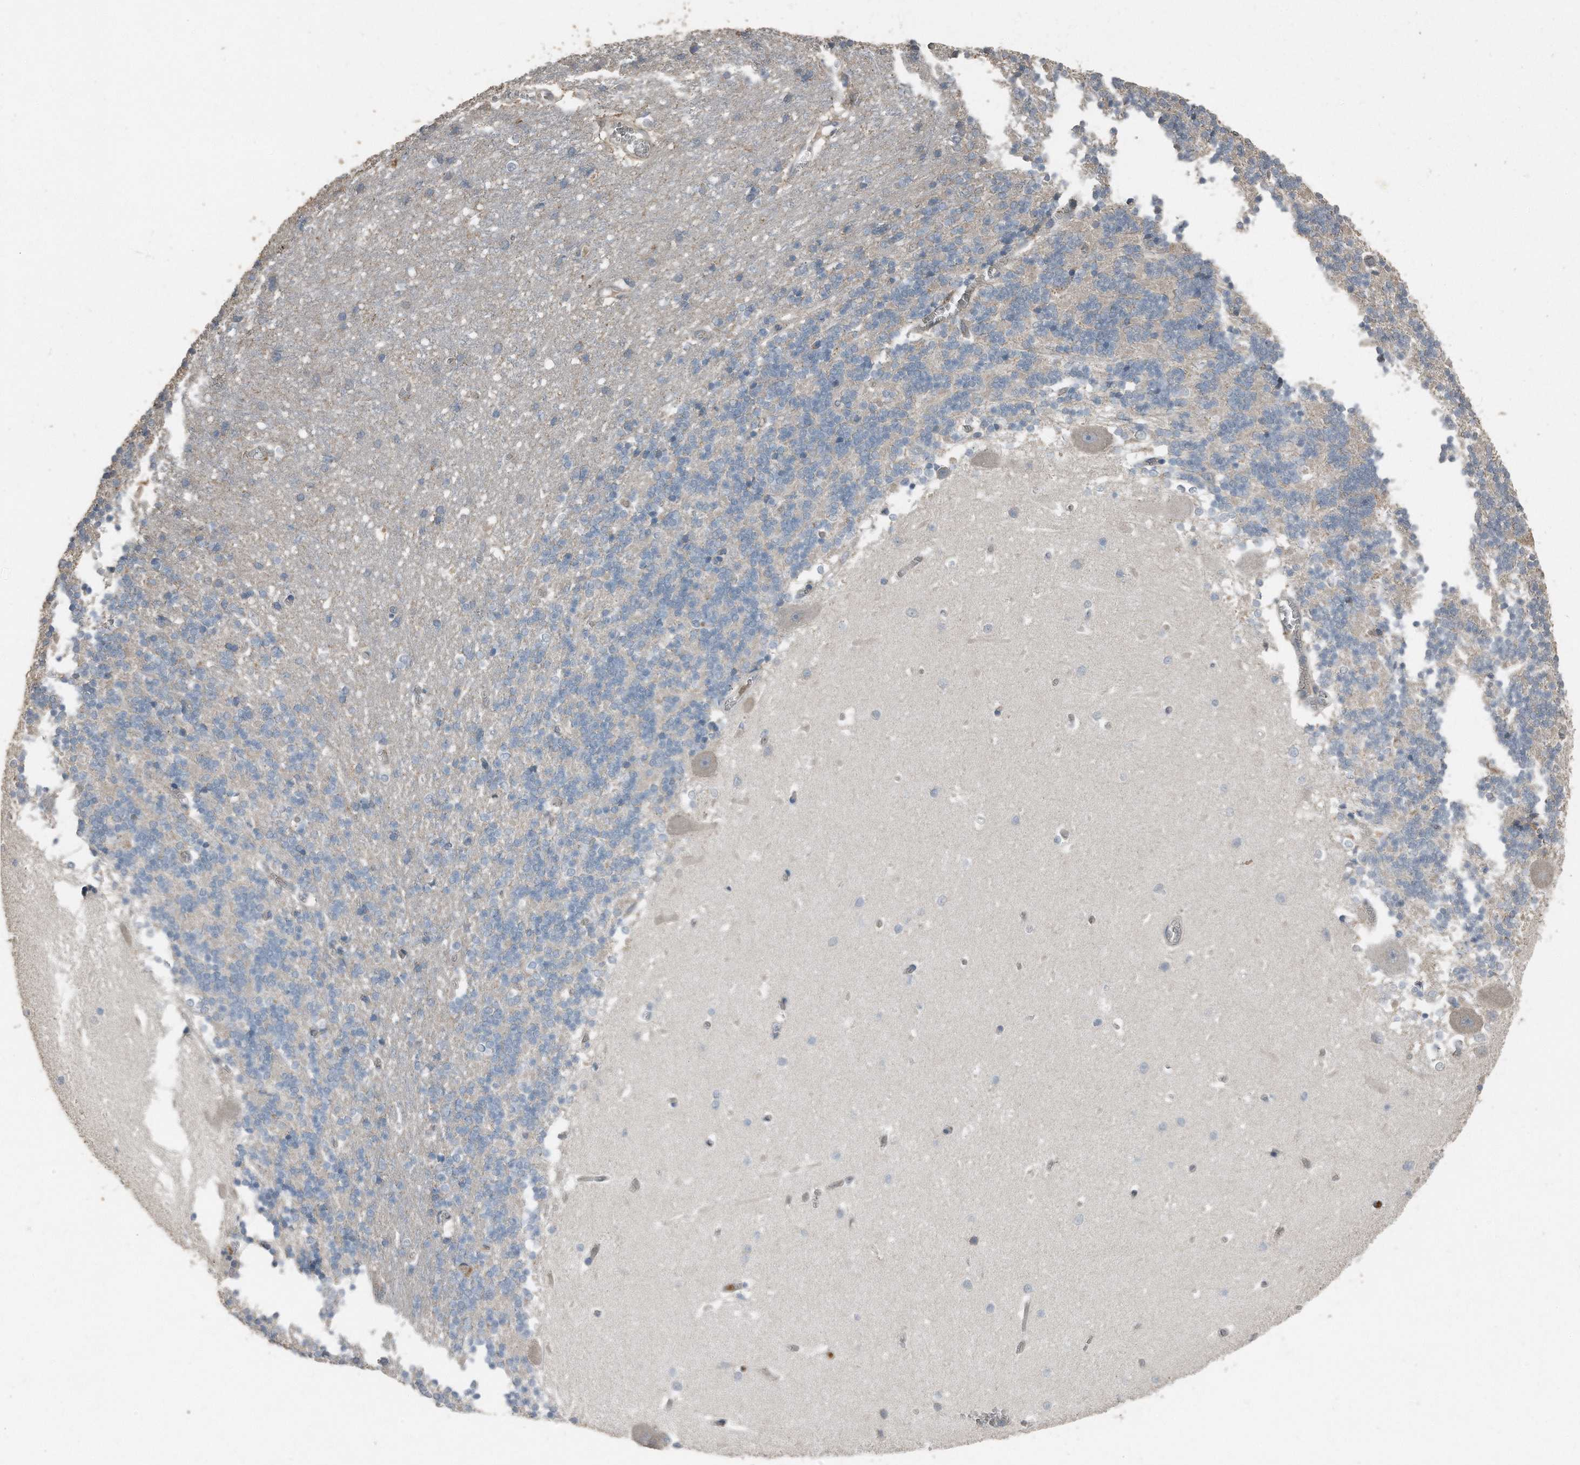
{"staining": {"intensity": "negative", "quantity": "none", "location": "none"}, "tissue": "cerebellum", "cell_type": "Cells in granular layer", "image_type": "normal", "snomed": [{"axis": "morphology", "description": "Normal tissue, NOS"}, {"axis": "topography", "description": "Cerebellum"}], "caption": "A high-resolution image shows immunohistochemistry (IHC) staining of benign cerebellum, which displays no significant expression in cells in granular layer.", "gene": "C9", "patient": {"sex": "male", "age": 37}}